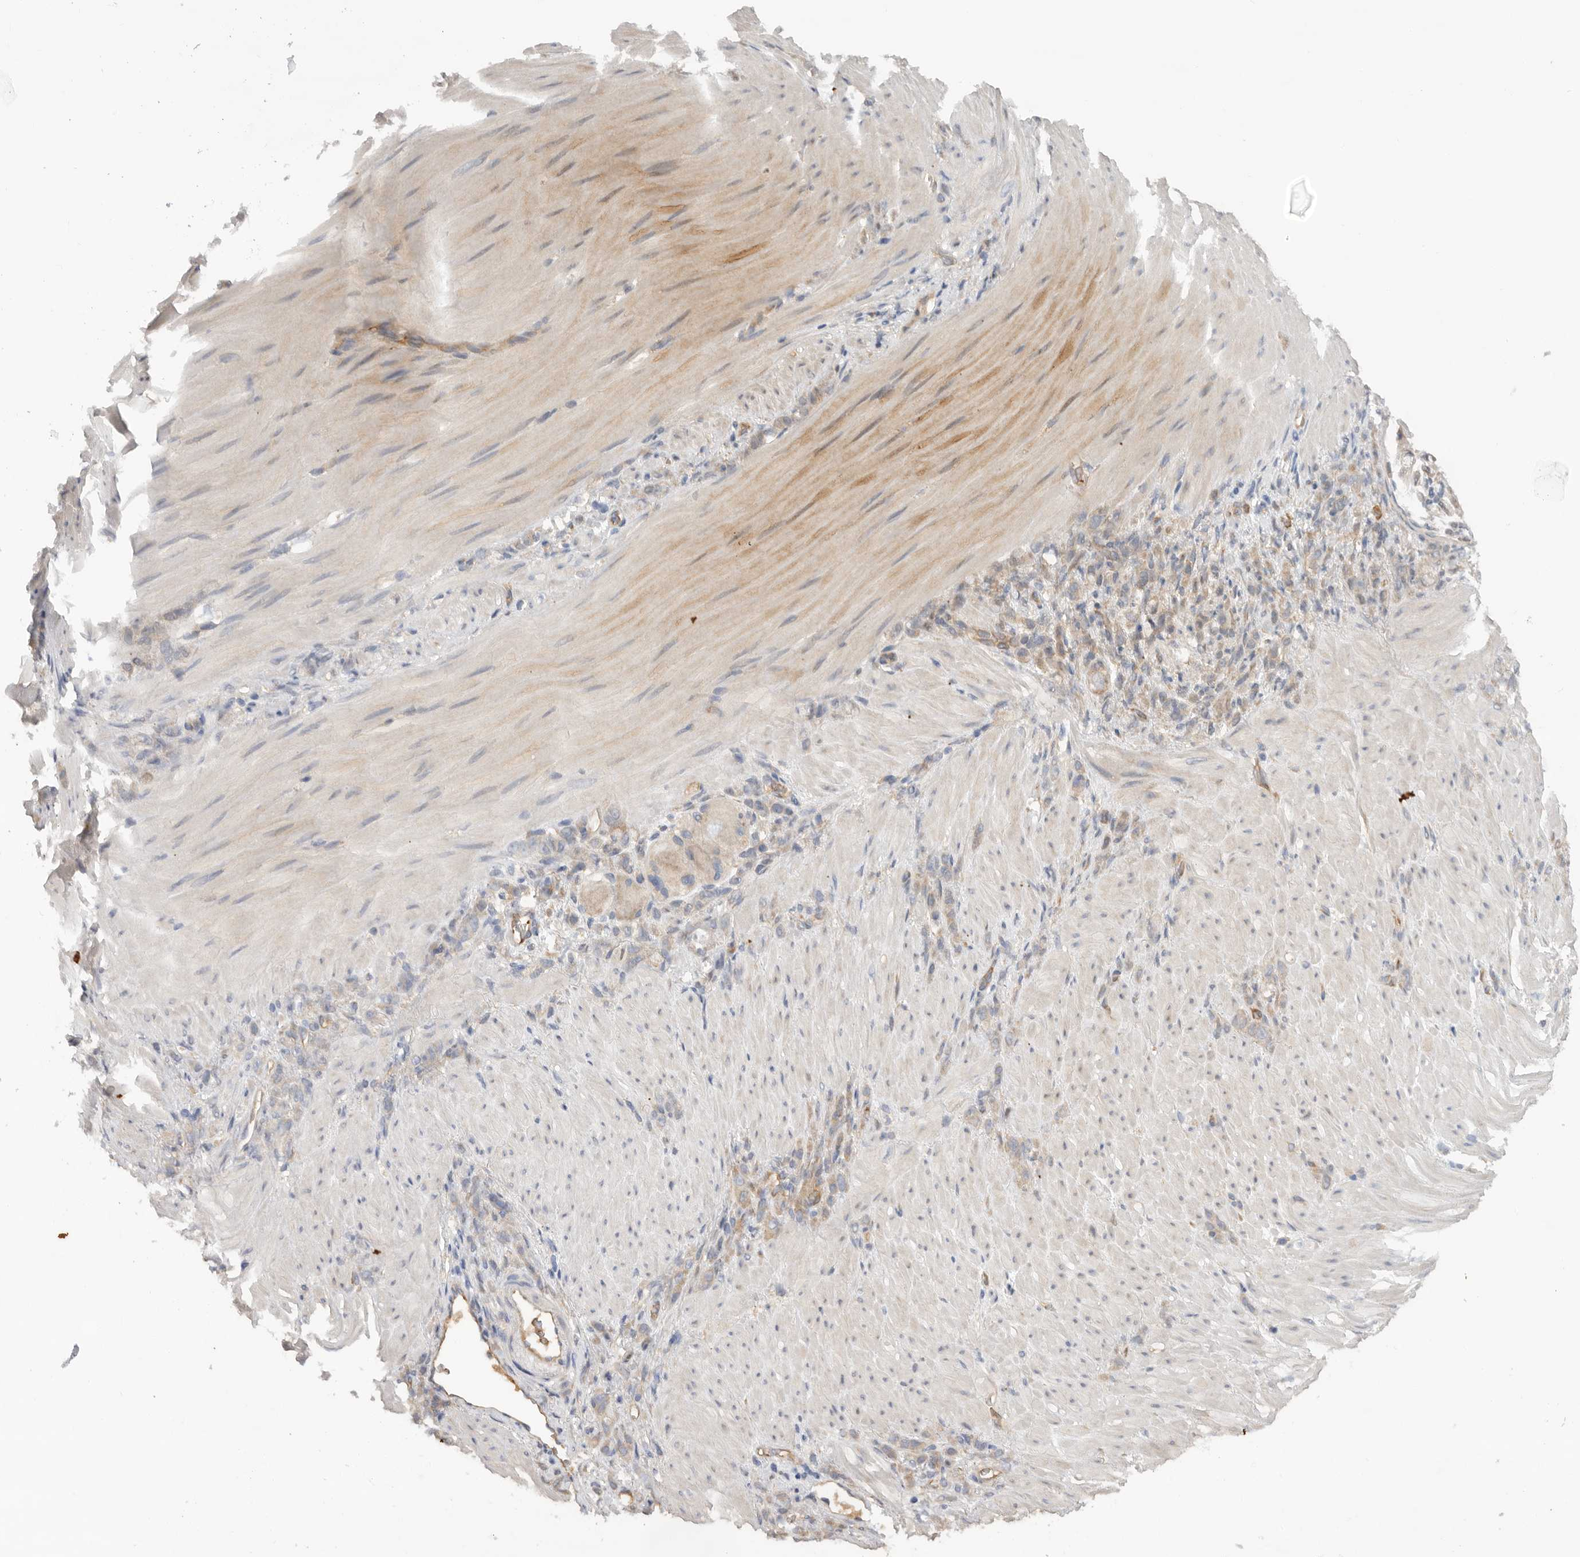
{"staining": {"intensity": "weak", "quantity": "25%-75%", "location": "cytoplasmic/membranous"}, "tissue": "stomach cancer", "cell_type": "Tumor cells", "image_type": "cancer", "snomed": [{"axis": "morphology", "description": "Normal tissue, NOS"}, {"axis": "morphology", "description": "Adenocarcinoma, NOS"}, {"axis": "topography", "description": "Stomach"}], "caption": "This micrograph demonstrates immunohistochemistry (IHC) staining of human stomach cancer, with low weak cytoplasmic/membranous staining in approximately 25%-75% of tumor cells.", "gene": "CDC42BPB", "patient": {"sex": "male", "age": 82}}